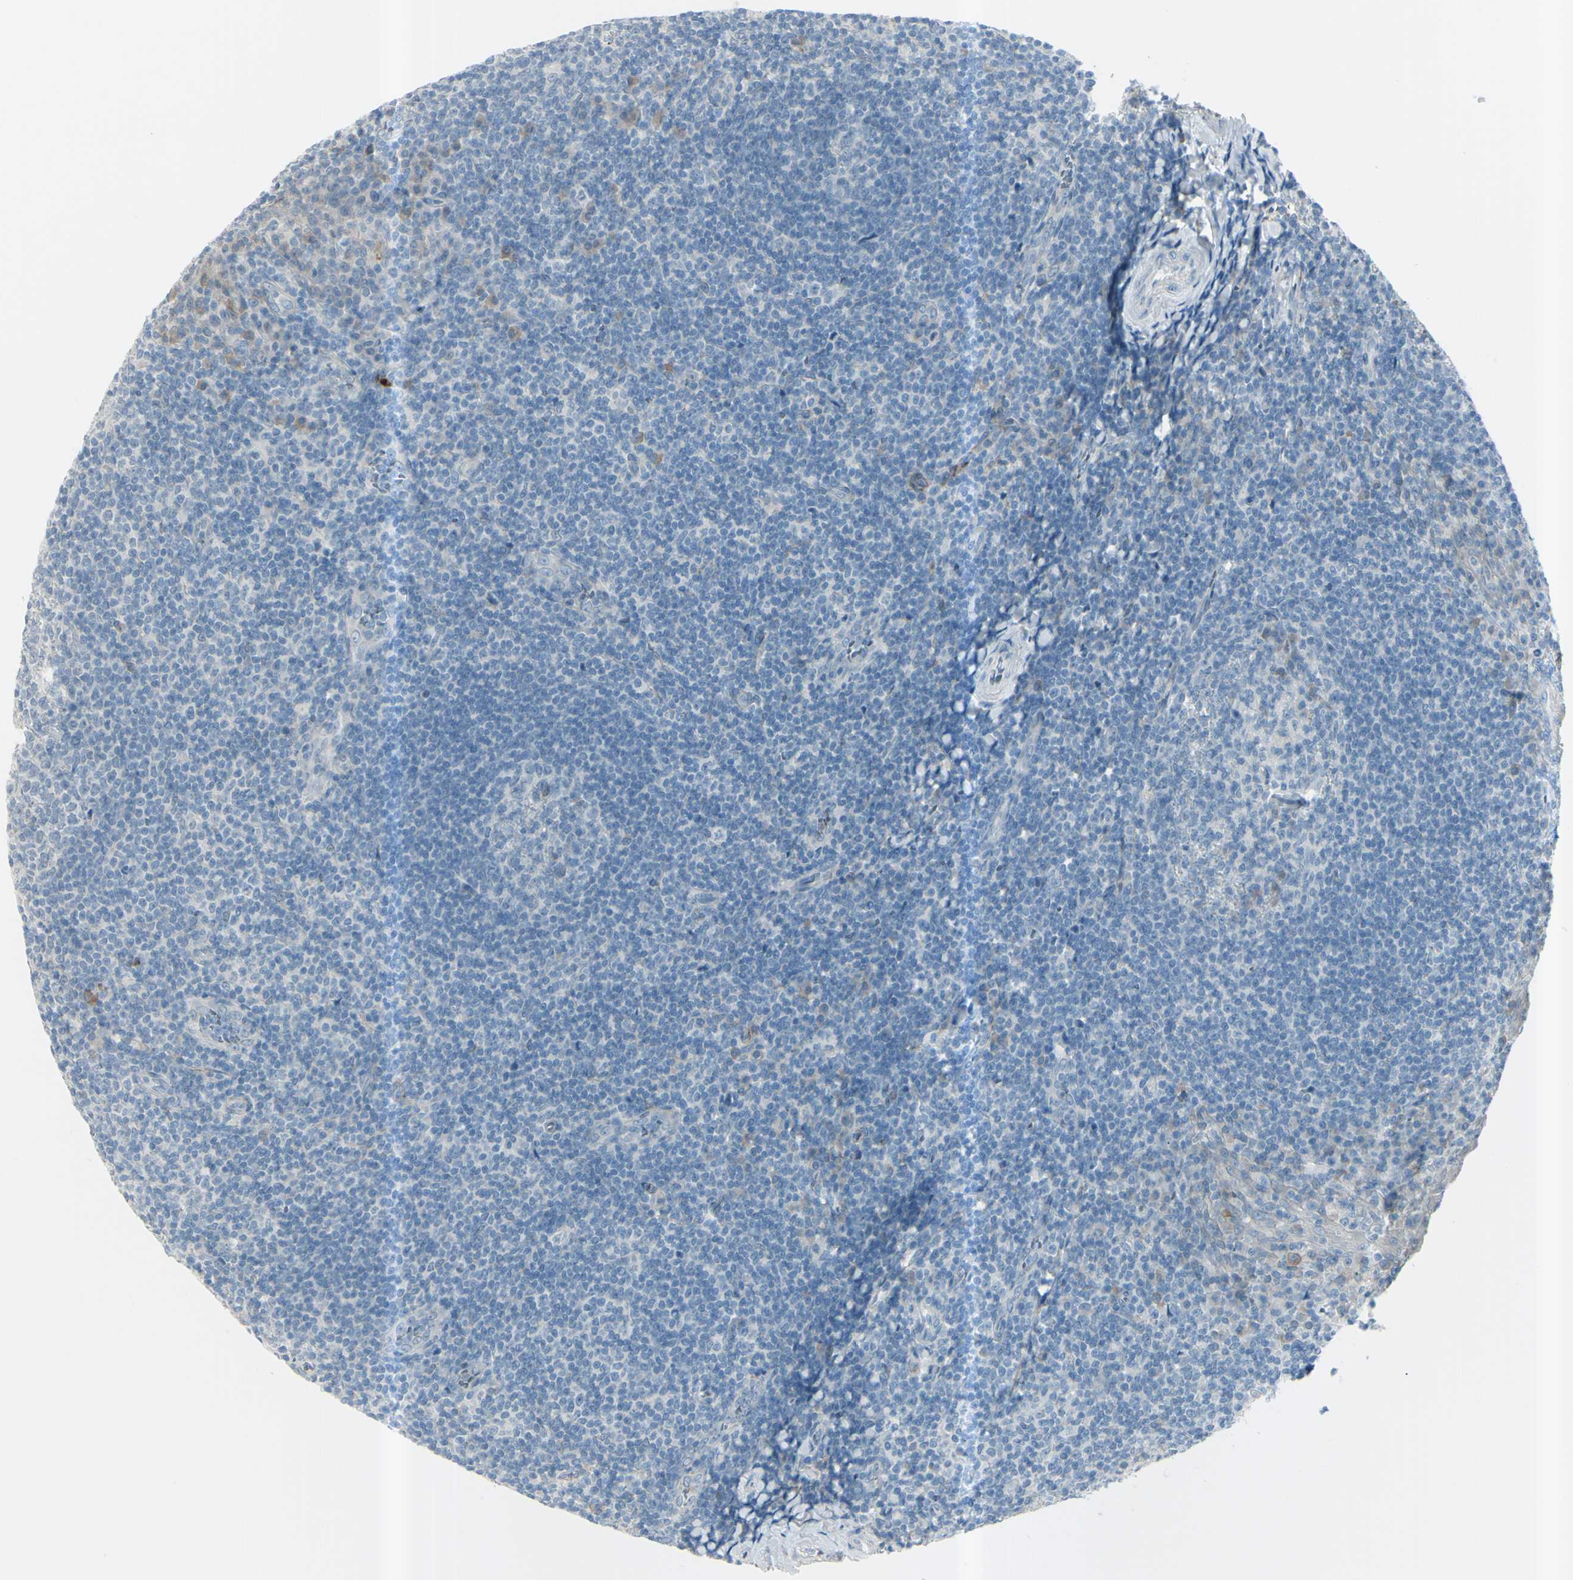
{"staining": {"intensity": "negative", "quantity": "none", "location": "none"}, "tissue": "tonsil", "cell_type": "Germinal center cells", "image_type": "normal", "snomed": [{"axis": "morphology", "description": "Normal tissue, NOS"}, {"axis": "topography", "description": "Tonsil"}], "caption": "There is no significant staining in germinal center cells of tonsil. The staining was performed using DAB (3,3'-diaminobenzidine) to visualize the protein expression in brown, while the nuclei were stained in blue with hematoxylin (Magnification: 20x).", "gene": "GPR34", "patient": {"sex": "male", "age": 31}}